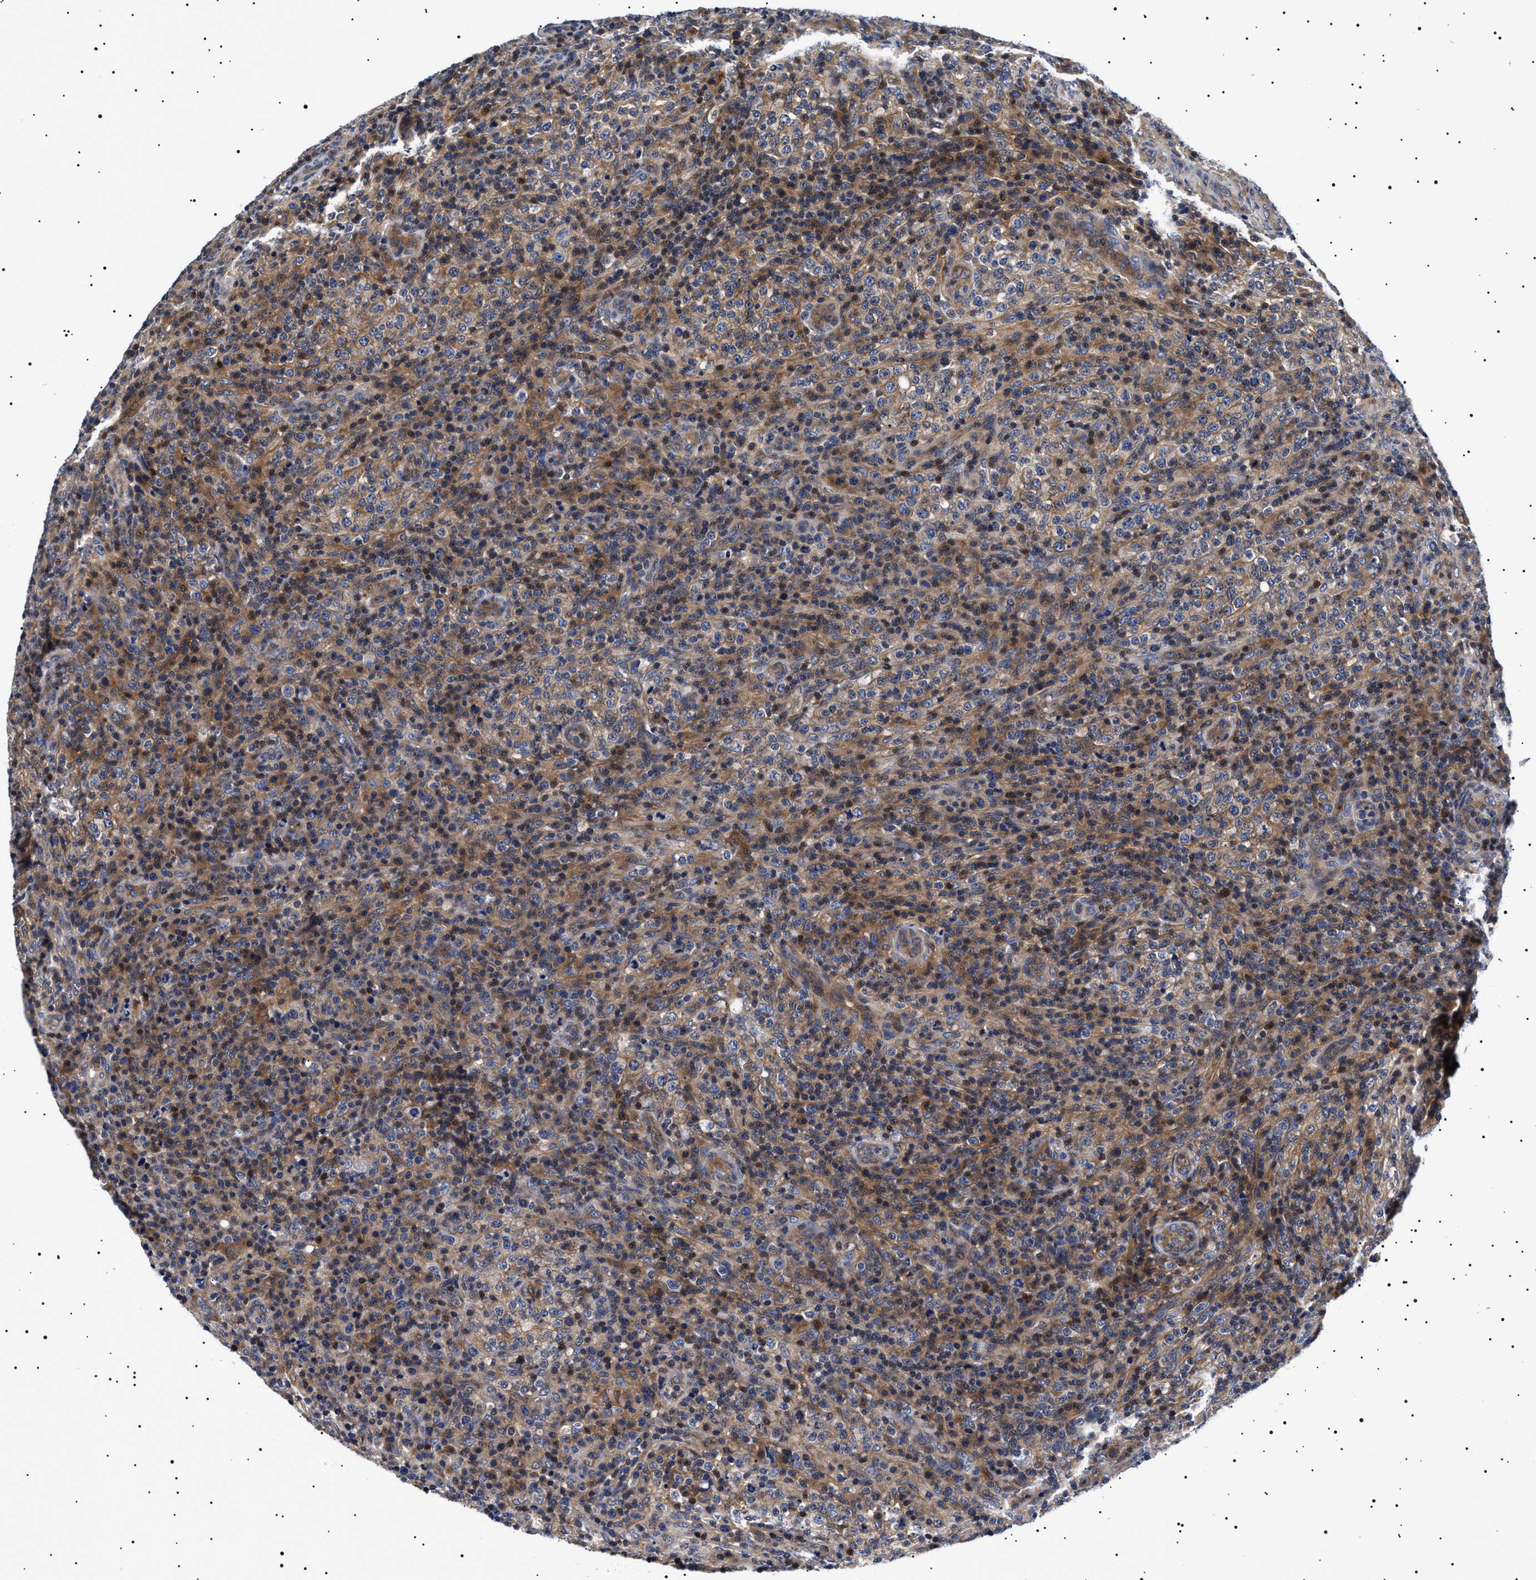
{"staining": {"intensity": "weak", "quantity": "<25%", "location": "cytoplasmic/membranous"}, "tissue": "lymphoma", "cell_type": "Tumor cells", "image_type": "cancer", "snomed": [{"axis": "morphology", "description": "Malignant lymphoma, non-Hodgkin's type, High grade"}, {"axis": "topography", "description": "Lymph node"}], "caption": "Tumor cells show no significant staining in lymphoma.", "gene": "SLC4A7", "patient": {"sex": "female", "age": 76}}